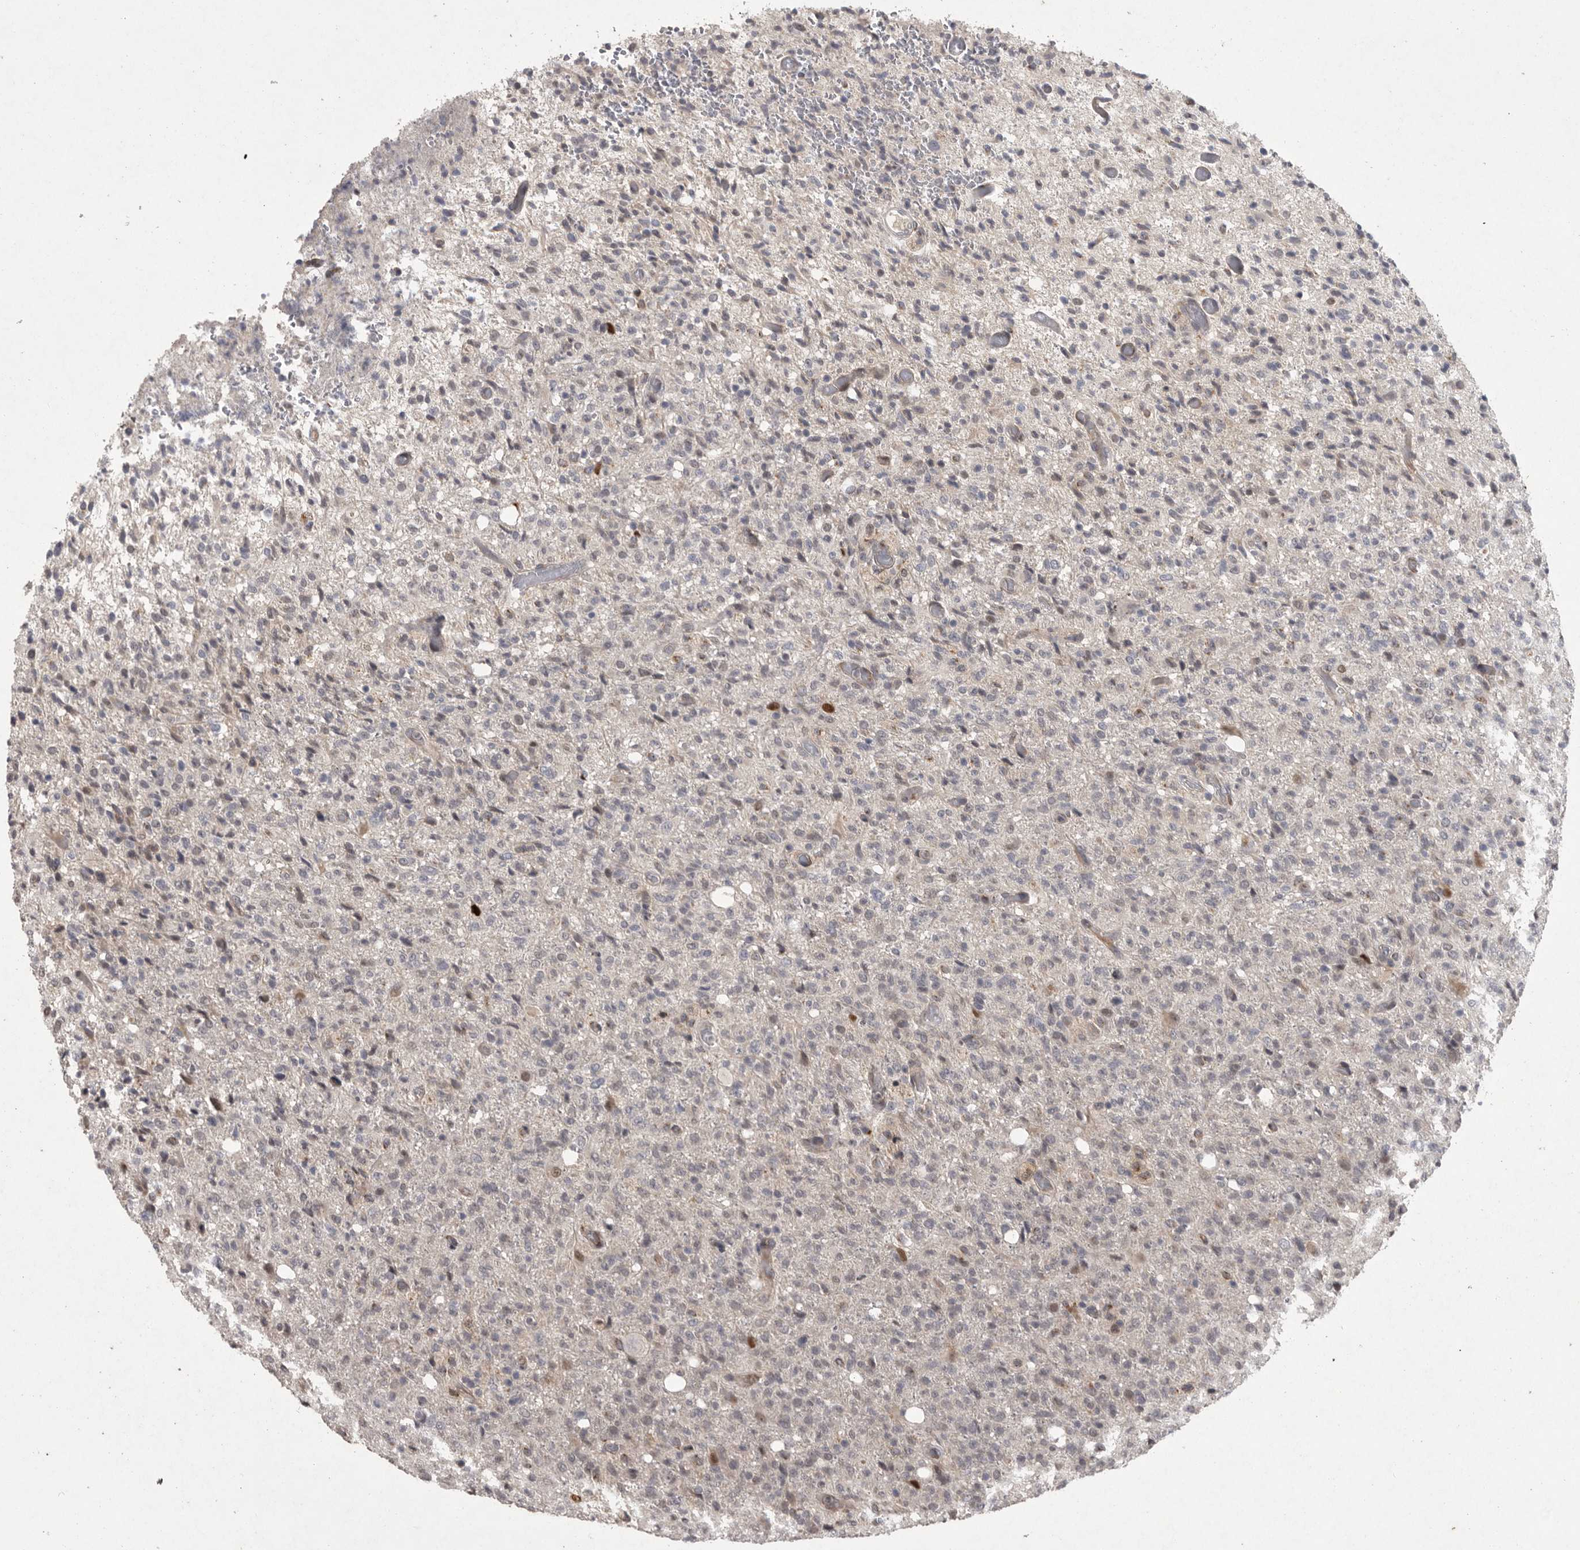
{"staining": {"intensity": "negative", "quantity": "none", "location": "none"}, "tissue": "glioma", "cell_type": "Tumor cells", "image_type": "cancer", "snomed": [{"axis": "morphology", "description": "Glioma, malignant, High grade"}, {"axis": "topography", "description": "Brain"}], "caption": "A high-resolution micrograph shows immunohistochemistry (IHC) staining of glioma, which displays no significant staining in tumor cells.", "gene": "MAN2A1", "patient": {"sex": "female", "age": 57}}